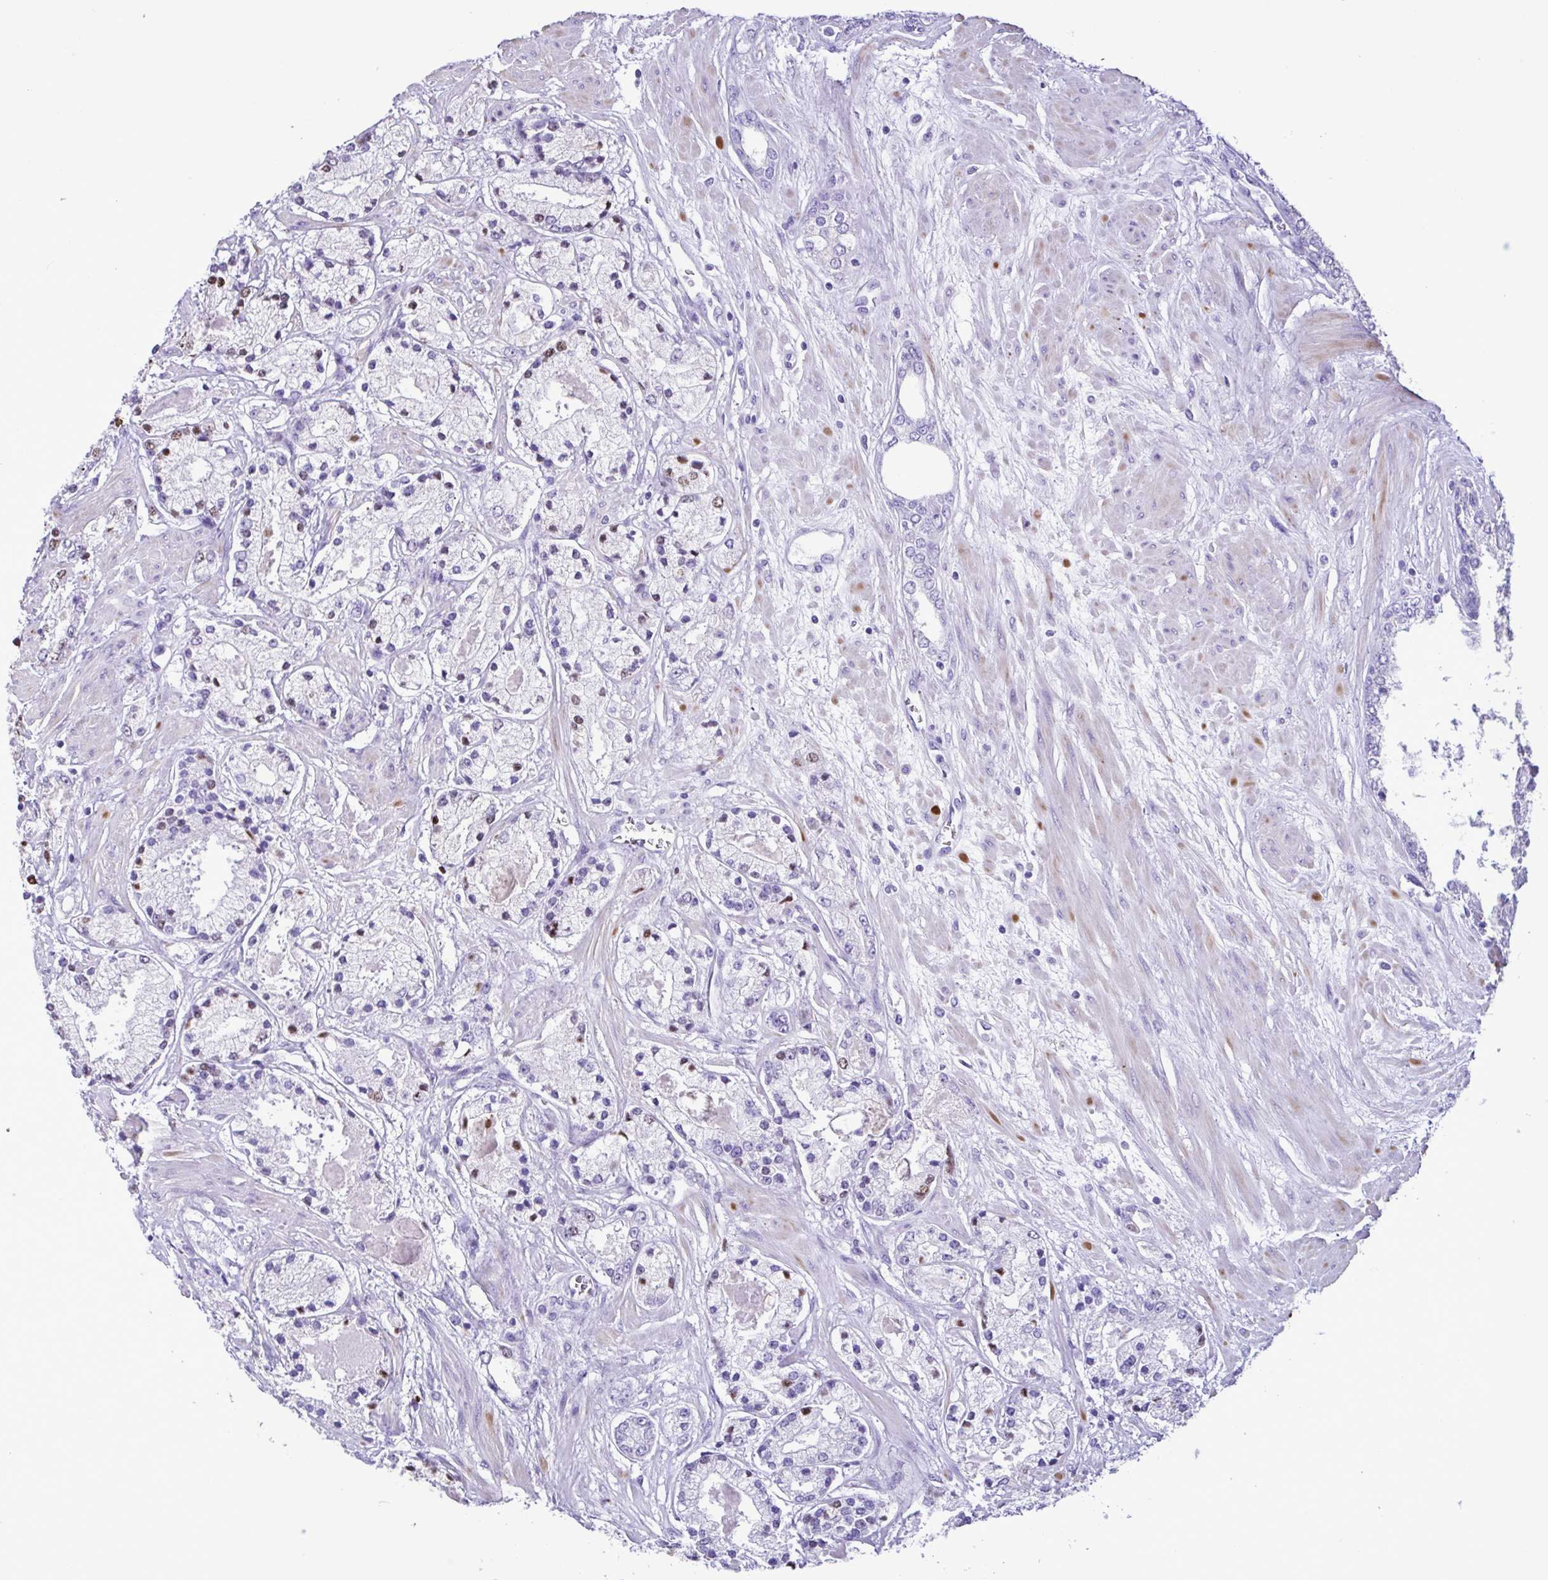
{"staining": {"intensity": "negative", "quantity": "none", "location": "none"}, "tissue": "prostate cancer", "cell_type": "Tumor cells", "image_type": "cancer", "snomed": [{"axis": "morphology", "description": "Adenocarcinoma, High grade"}, {"axis": "topography", "description": "Prostate"}], "caption": "High magnification brightfield microscopy of prostate cancer (high-grade adenocarcinoma) stained with DAB (3,3'-diaminobenzidine) (brown) and counterstained with hematoxylin (blue): tumor cells show no significant expression.", "gene": "CBY2", "patient": {"sex": "male", "age": 67}}